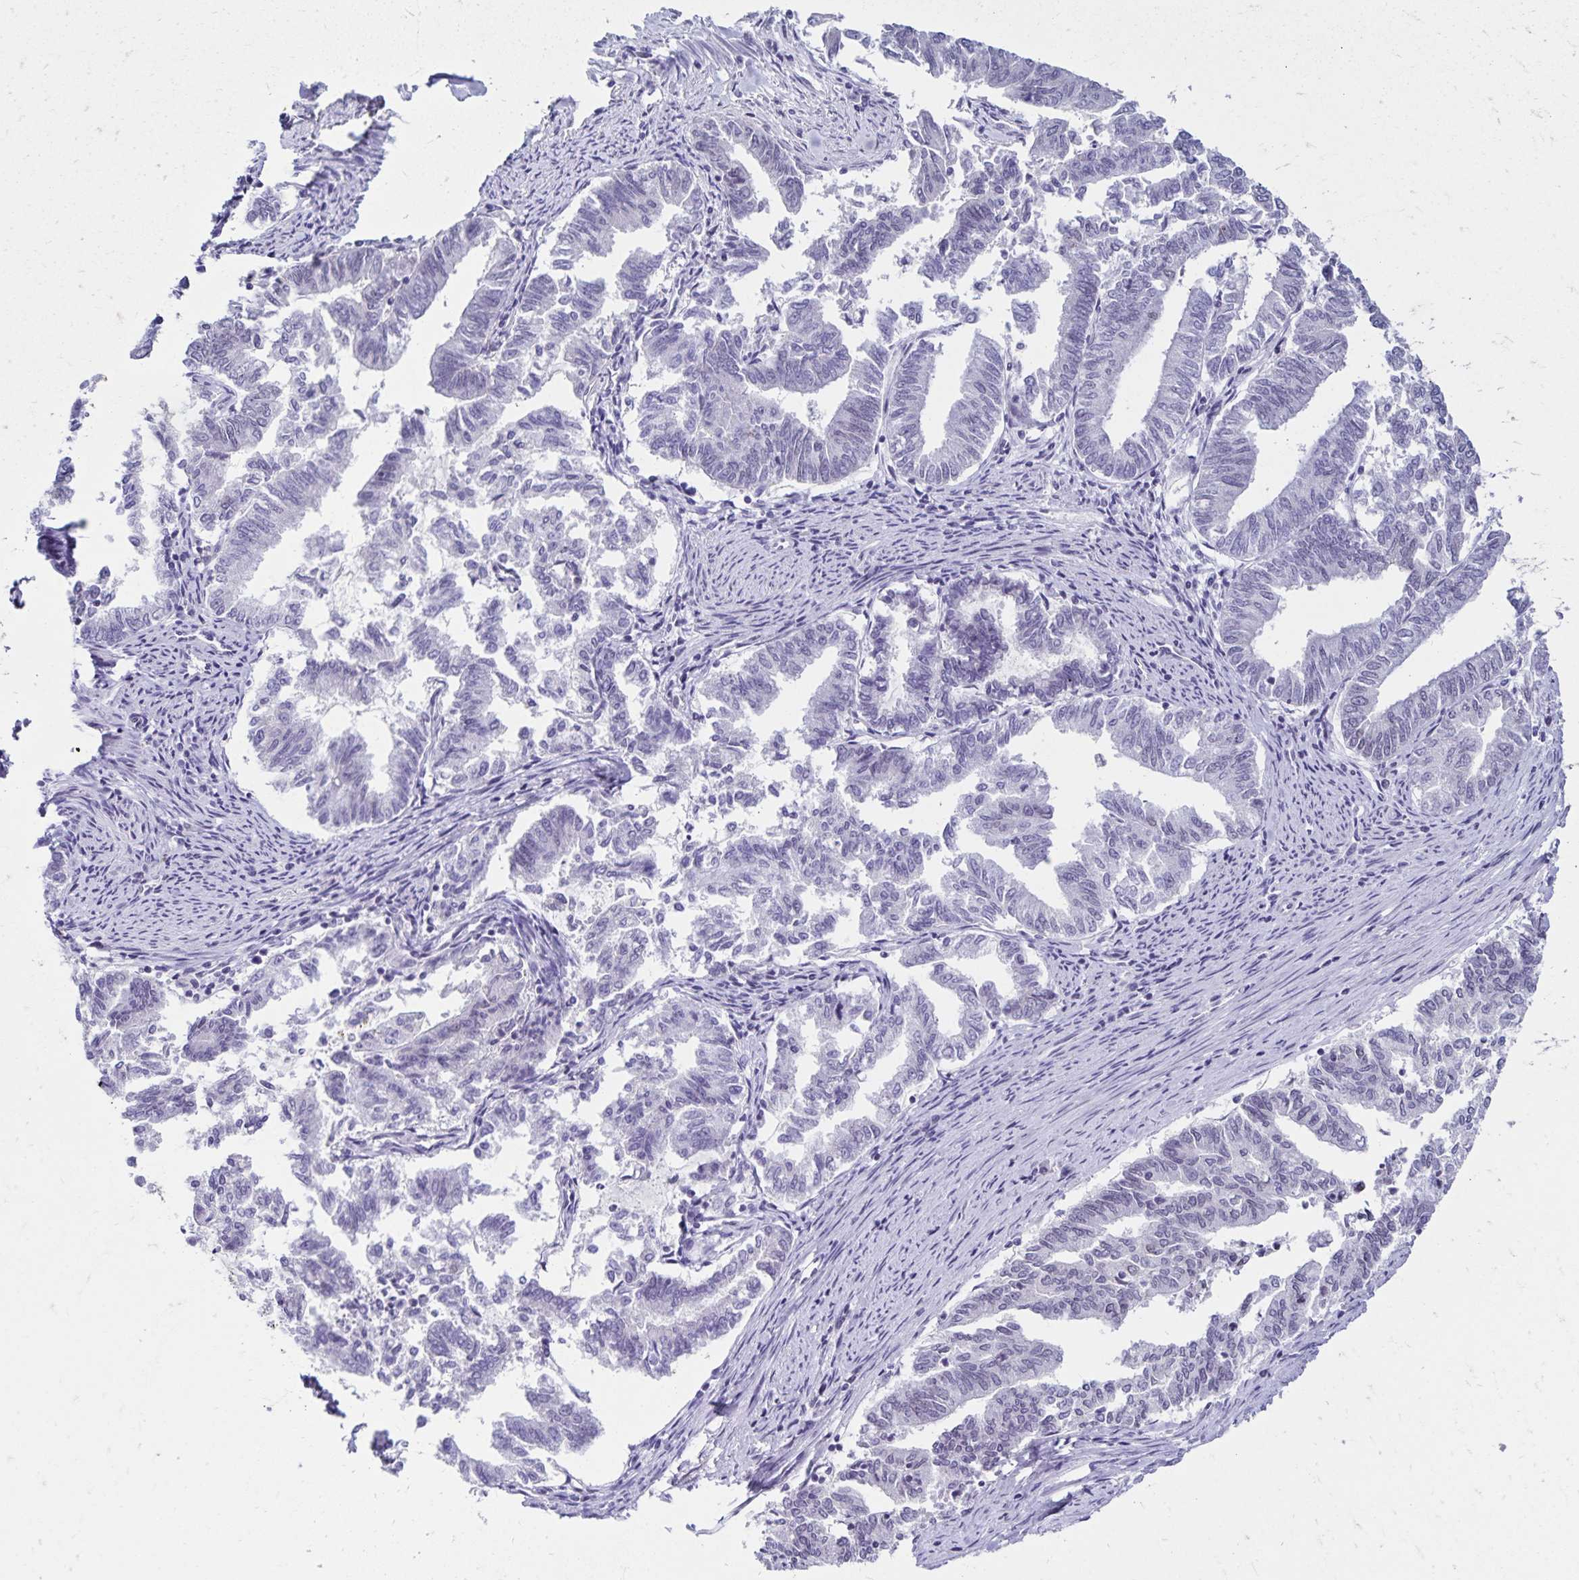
{"staining": {"intensity": "negative", "quantity": "none", "location": "none"}, "tissue": "endometrial cancer", "cell_type": "Tumor cells", "image_type": "cancer", "snomed": [{"axis": "morphology", "description": "Adenocarcinoma, NOS"}, {"axis": "topography", "description": "Endometrium"}], "caption": "A high-resolution histopathology image shows immunohistochemistry (IHC) staining of endometrial adenocarcinoma, which shows no significant expression in tumor cells. (IHC, brightfield microscopy, high magnification).", "gene": "FAM166C", "patient": {"sex": "female", "age": 79}}